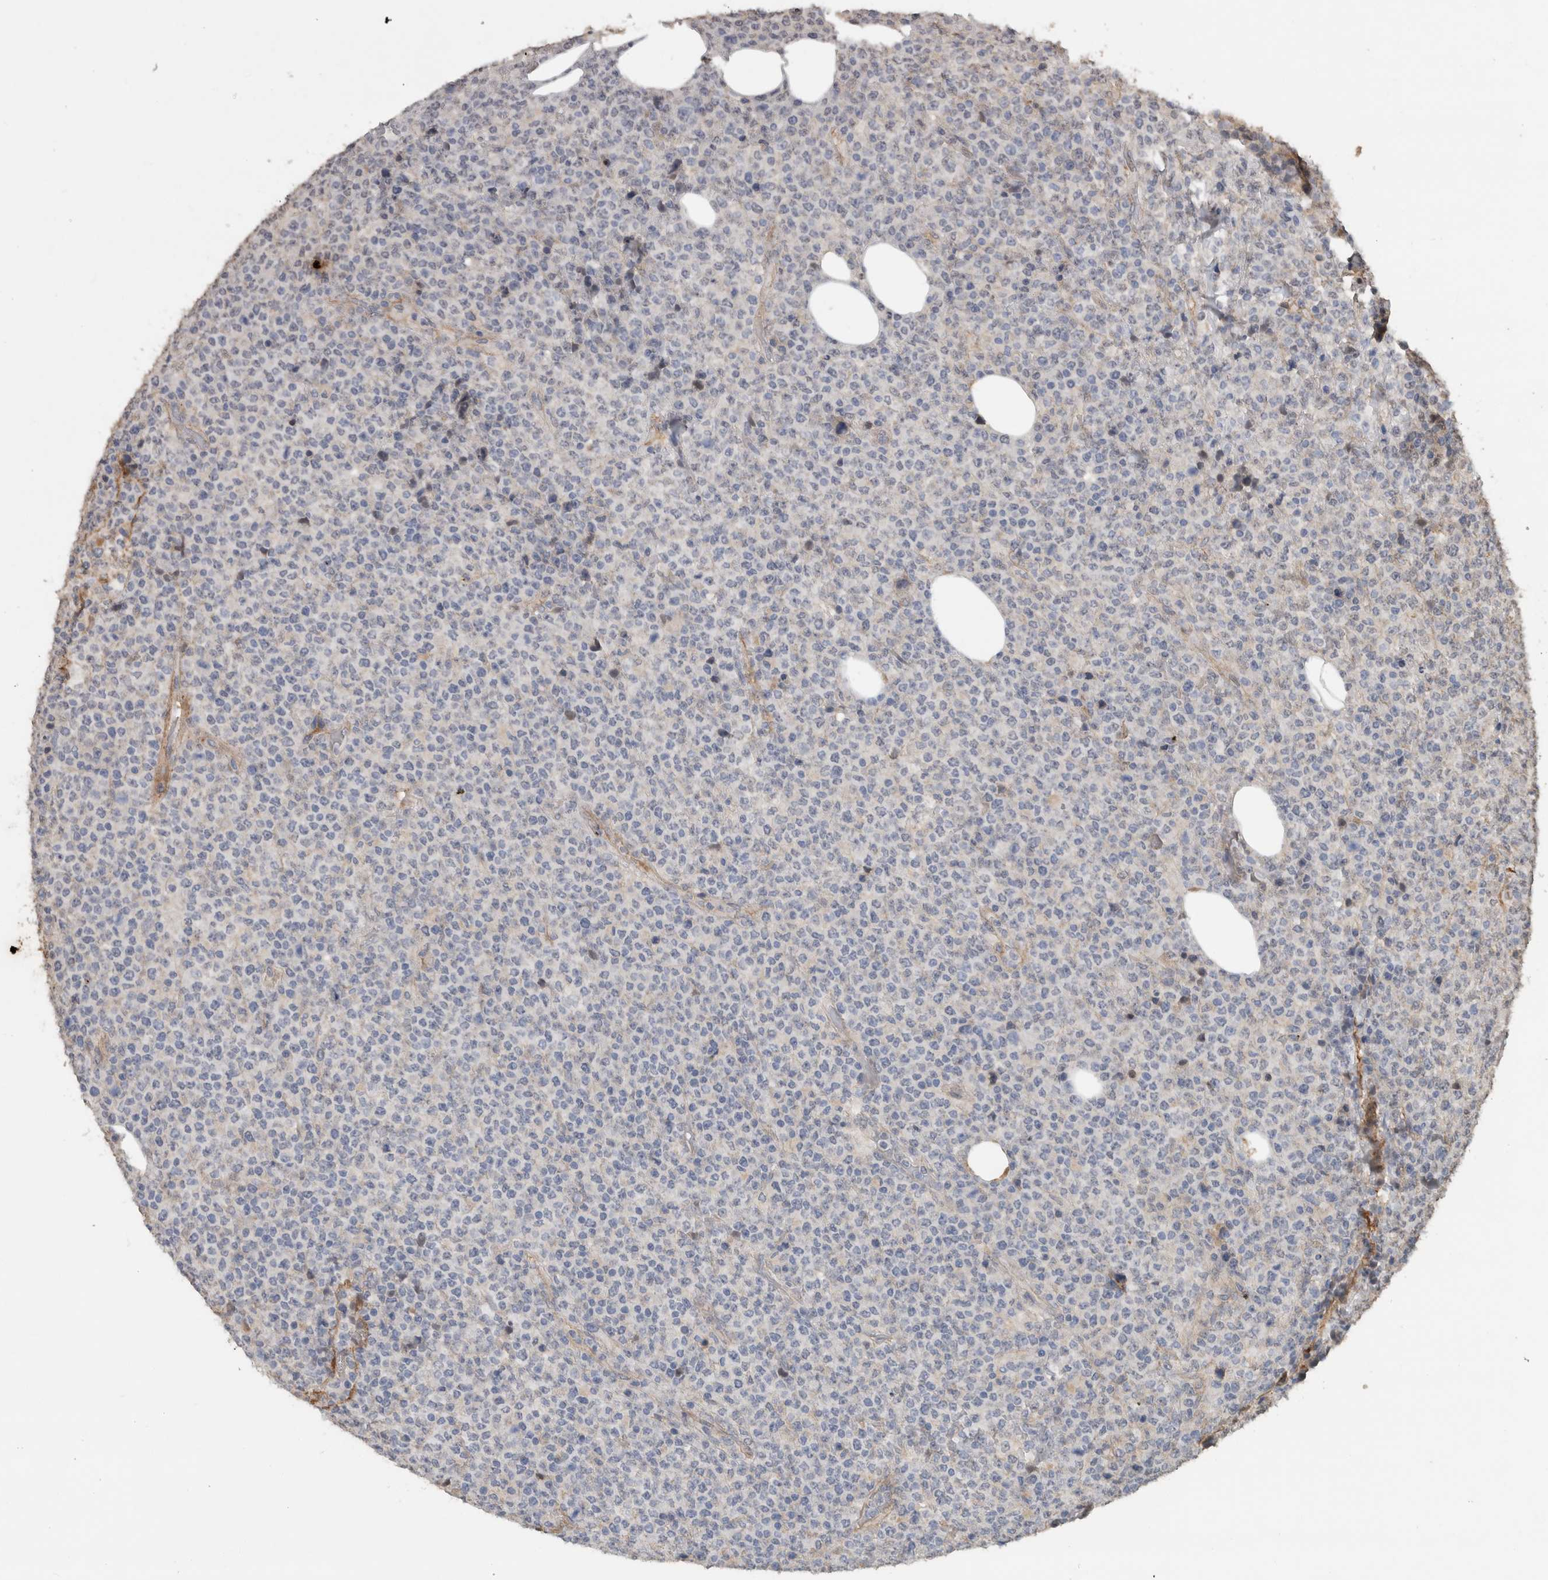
{"staining": {"intensity": "negative", "quantity": "none", "location": "none"}, "tissue": "lymphoma", "cell_type": "Tumor cells", "image_type": "cancer", "snomed": [{"axis": "morphology", "description": "Malignant lymphoma, non-Hodgkin's type, High grade"}, {"axis": "topography", "description": "Lymph node"}], "caption": "This photomicrograph is of malignant lymphoma, non-Hodgkin's type (high-grade) stained with IHC to label a protein in brown with the nuclei are counter-stained blue. There is no staining in tumor cells.", "gene": "RECK", "patient": {"sex": "male", "age": 13}}